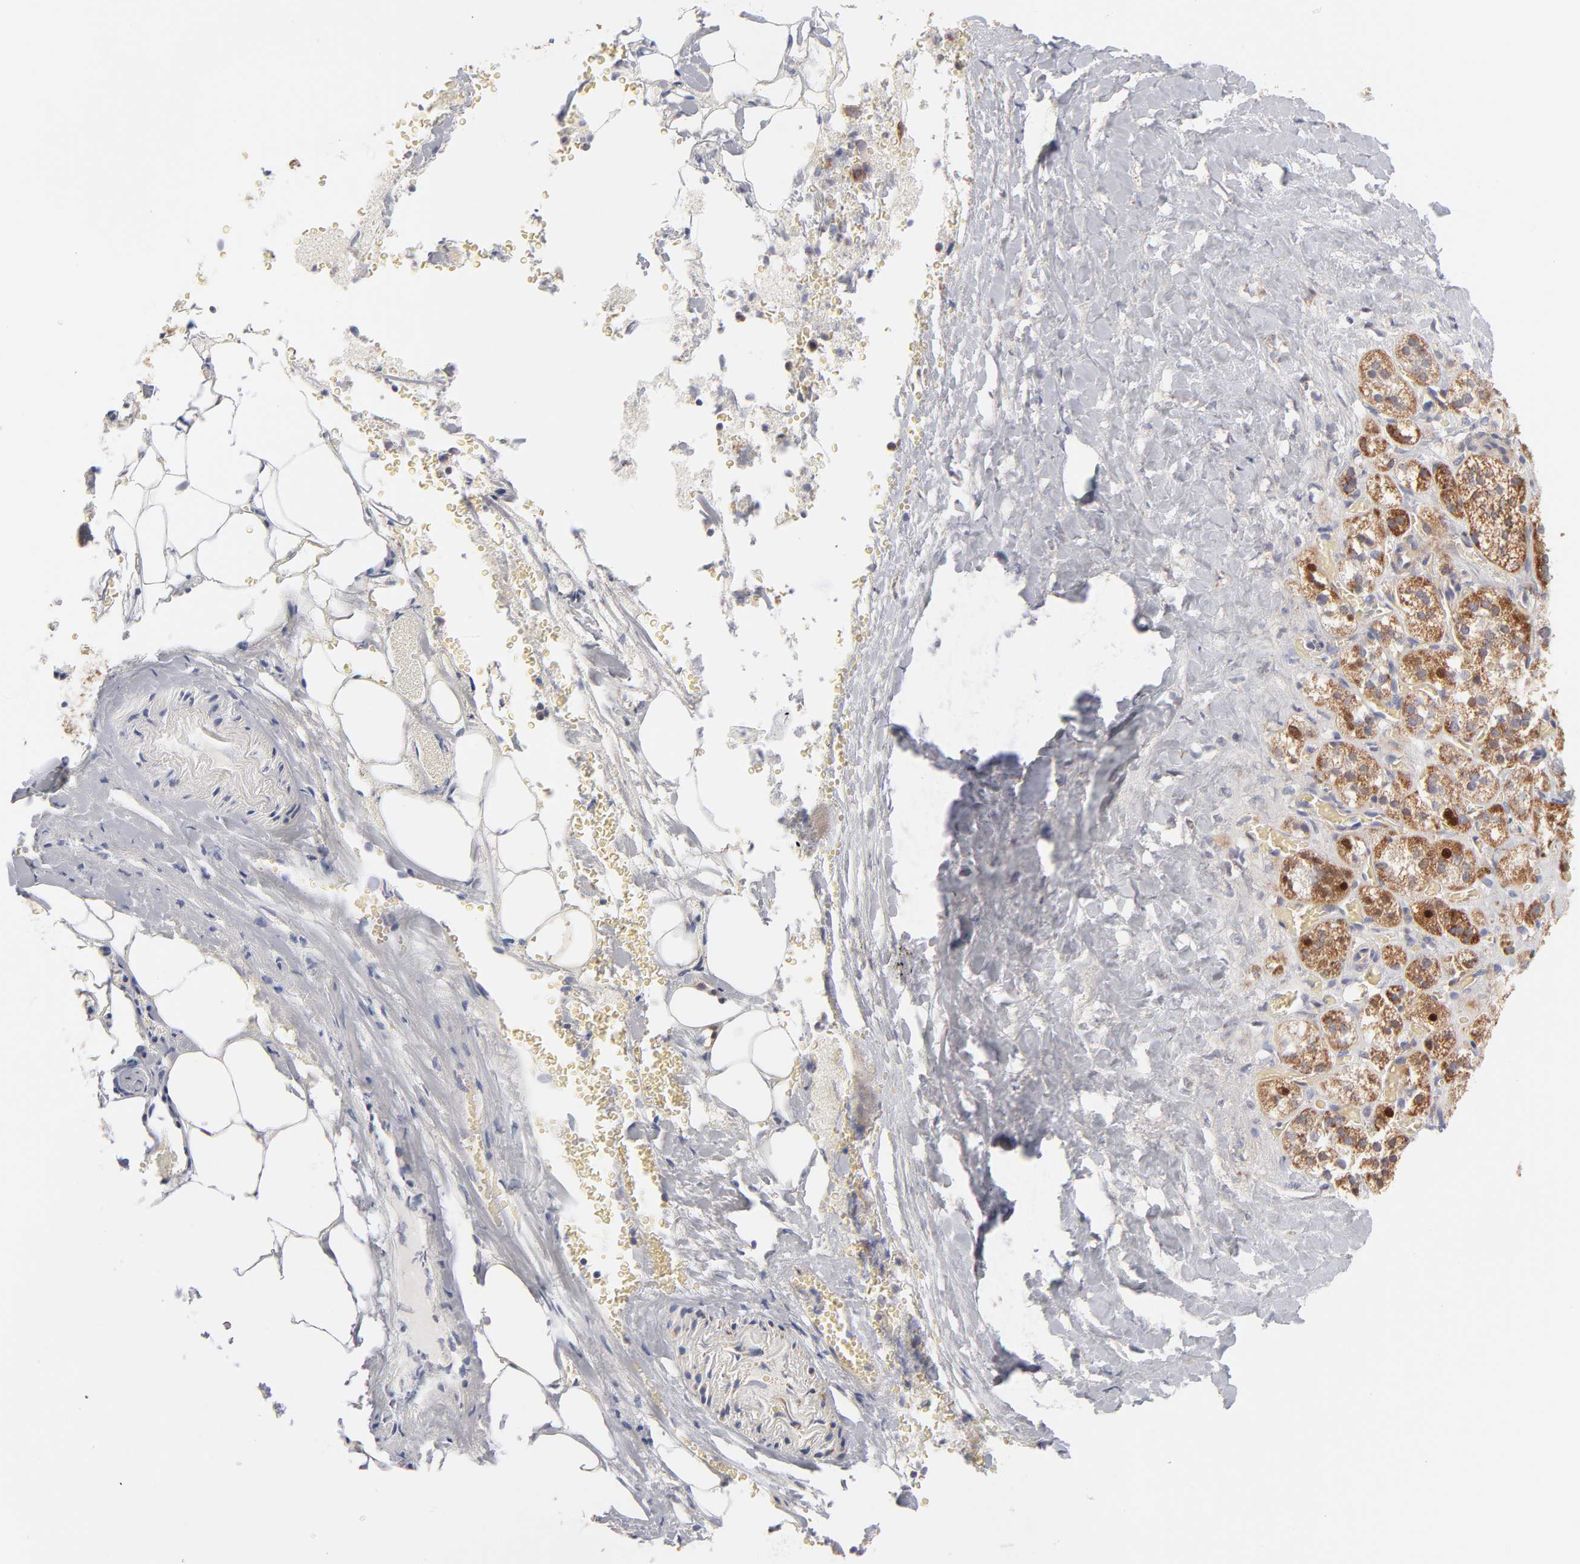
{"staining": {"intensity": "moderate", "quantity": "25%-75%", "location": "cytoplasmic/membranous"}, "tissue": "adrenal gland", "cell_type": "Glandular cells", "image_type": "normal", "snomed": [{"axis": "morphology", "description": "Normal tissue, NOS"}, {"axis": "topography", "description": "Adrenal gland"}], "caption": "Immunohistochemical staining of normal human adrenal gland demonstrates moderate cytoplasmic/membranous protein expression in about 25%-75% of glandular cells.", "gene": "TIMM8A", "patient": {"sex": "female", "age": 71}}